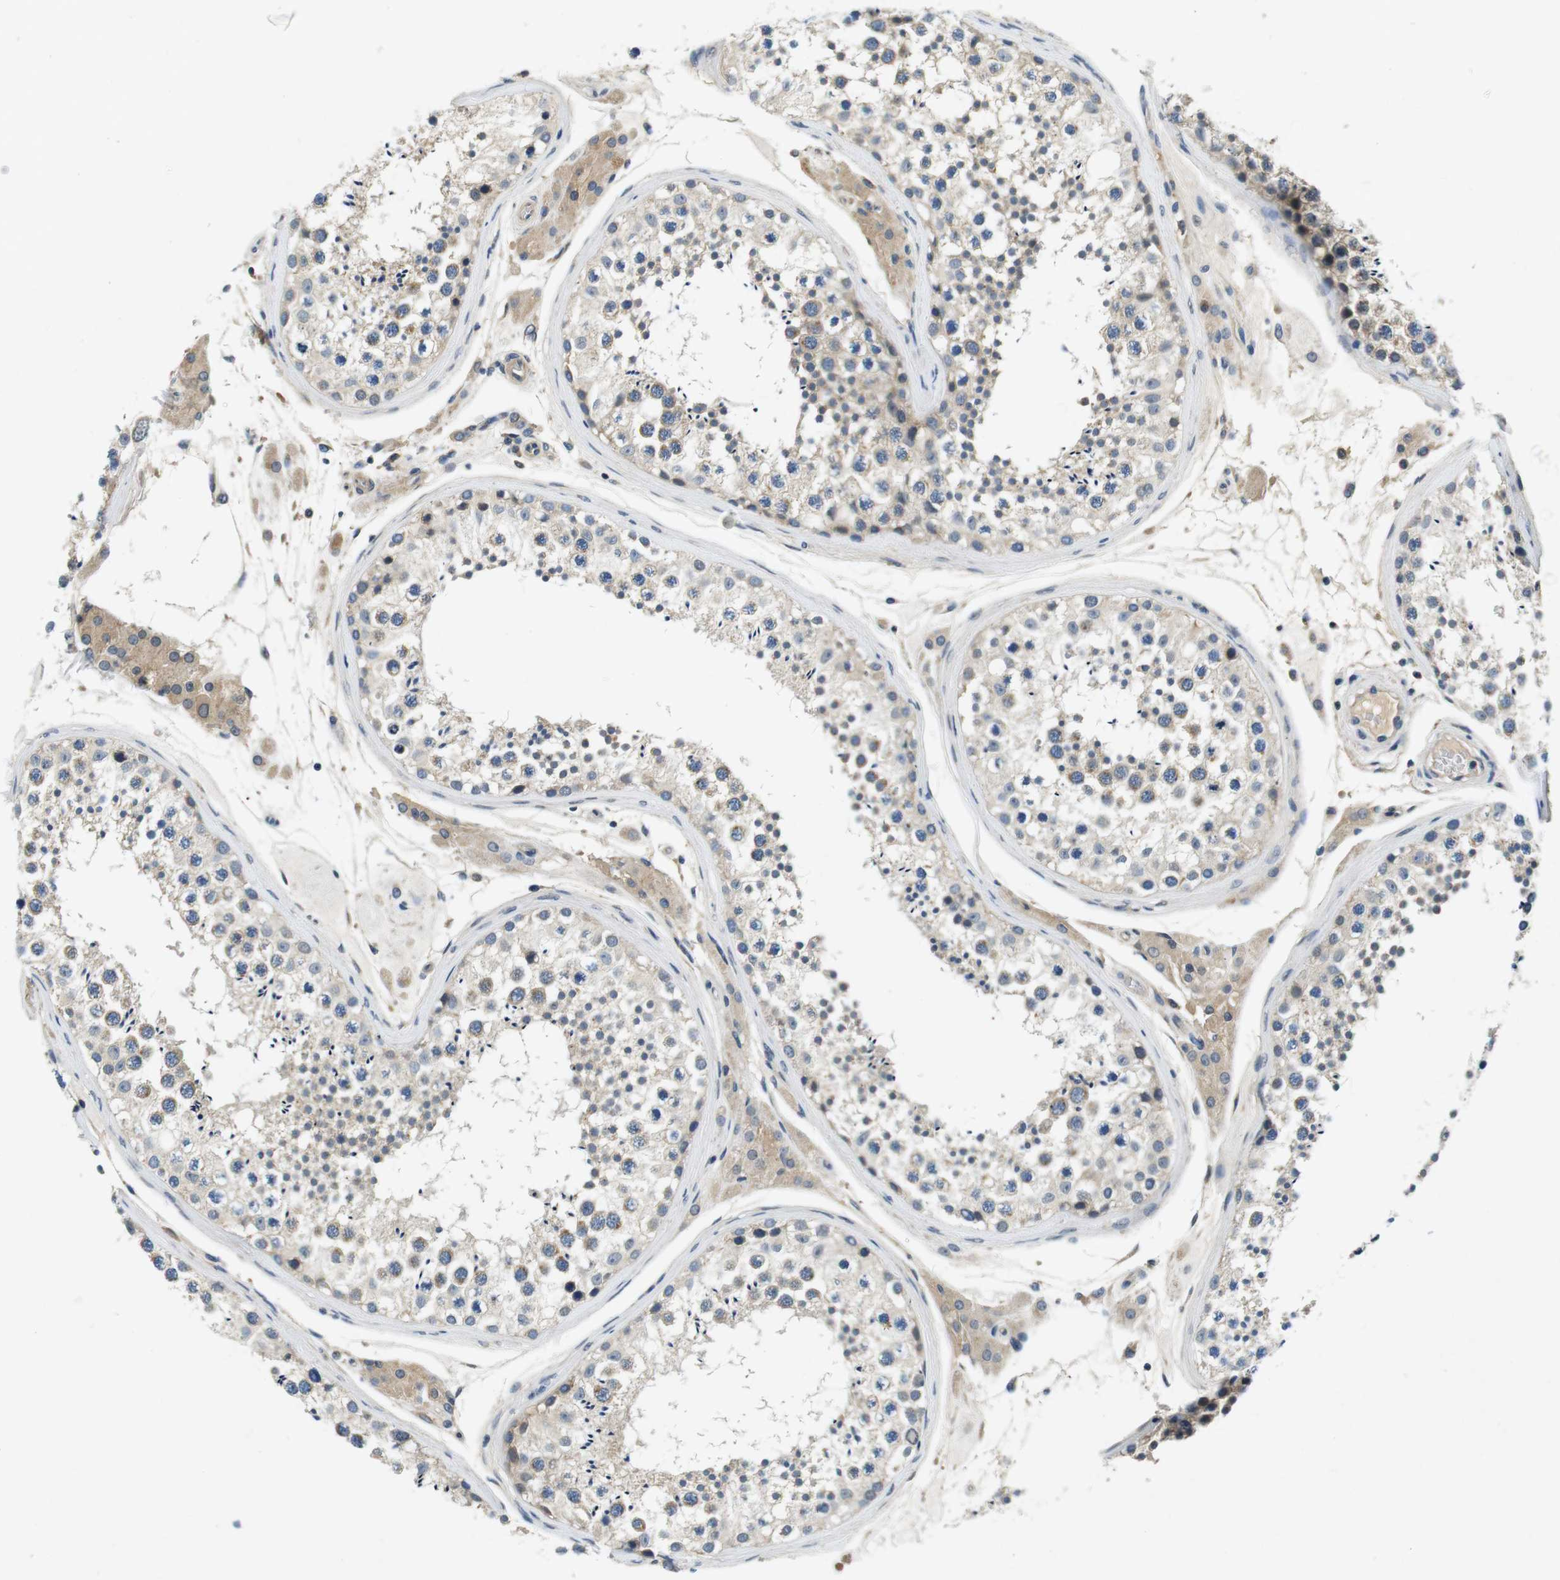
{"staining": {"intensity": "moderate", "quantity": "<25%", "location": "cytoplasmic/membranous"}, "tissue": "testis", "cell_type": "Cells in seminiferous ducts", "image_type": "normal", "snomed": [{"axis": "morphology", "description": "Normal tissue, NOS"}, {"axis": "topography", "description": "Testis"}], "caption": "The photomicrograph reveals immunohistochemical staining of unremarkable testis. There is moderate cytoplasmic/membranous positivity is seen in approximately <25% of cells in seminiferous ducts.", "gene": "DTNA", "patient": {"sex": "male", "age": 46}}